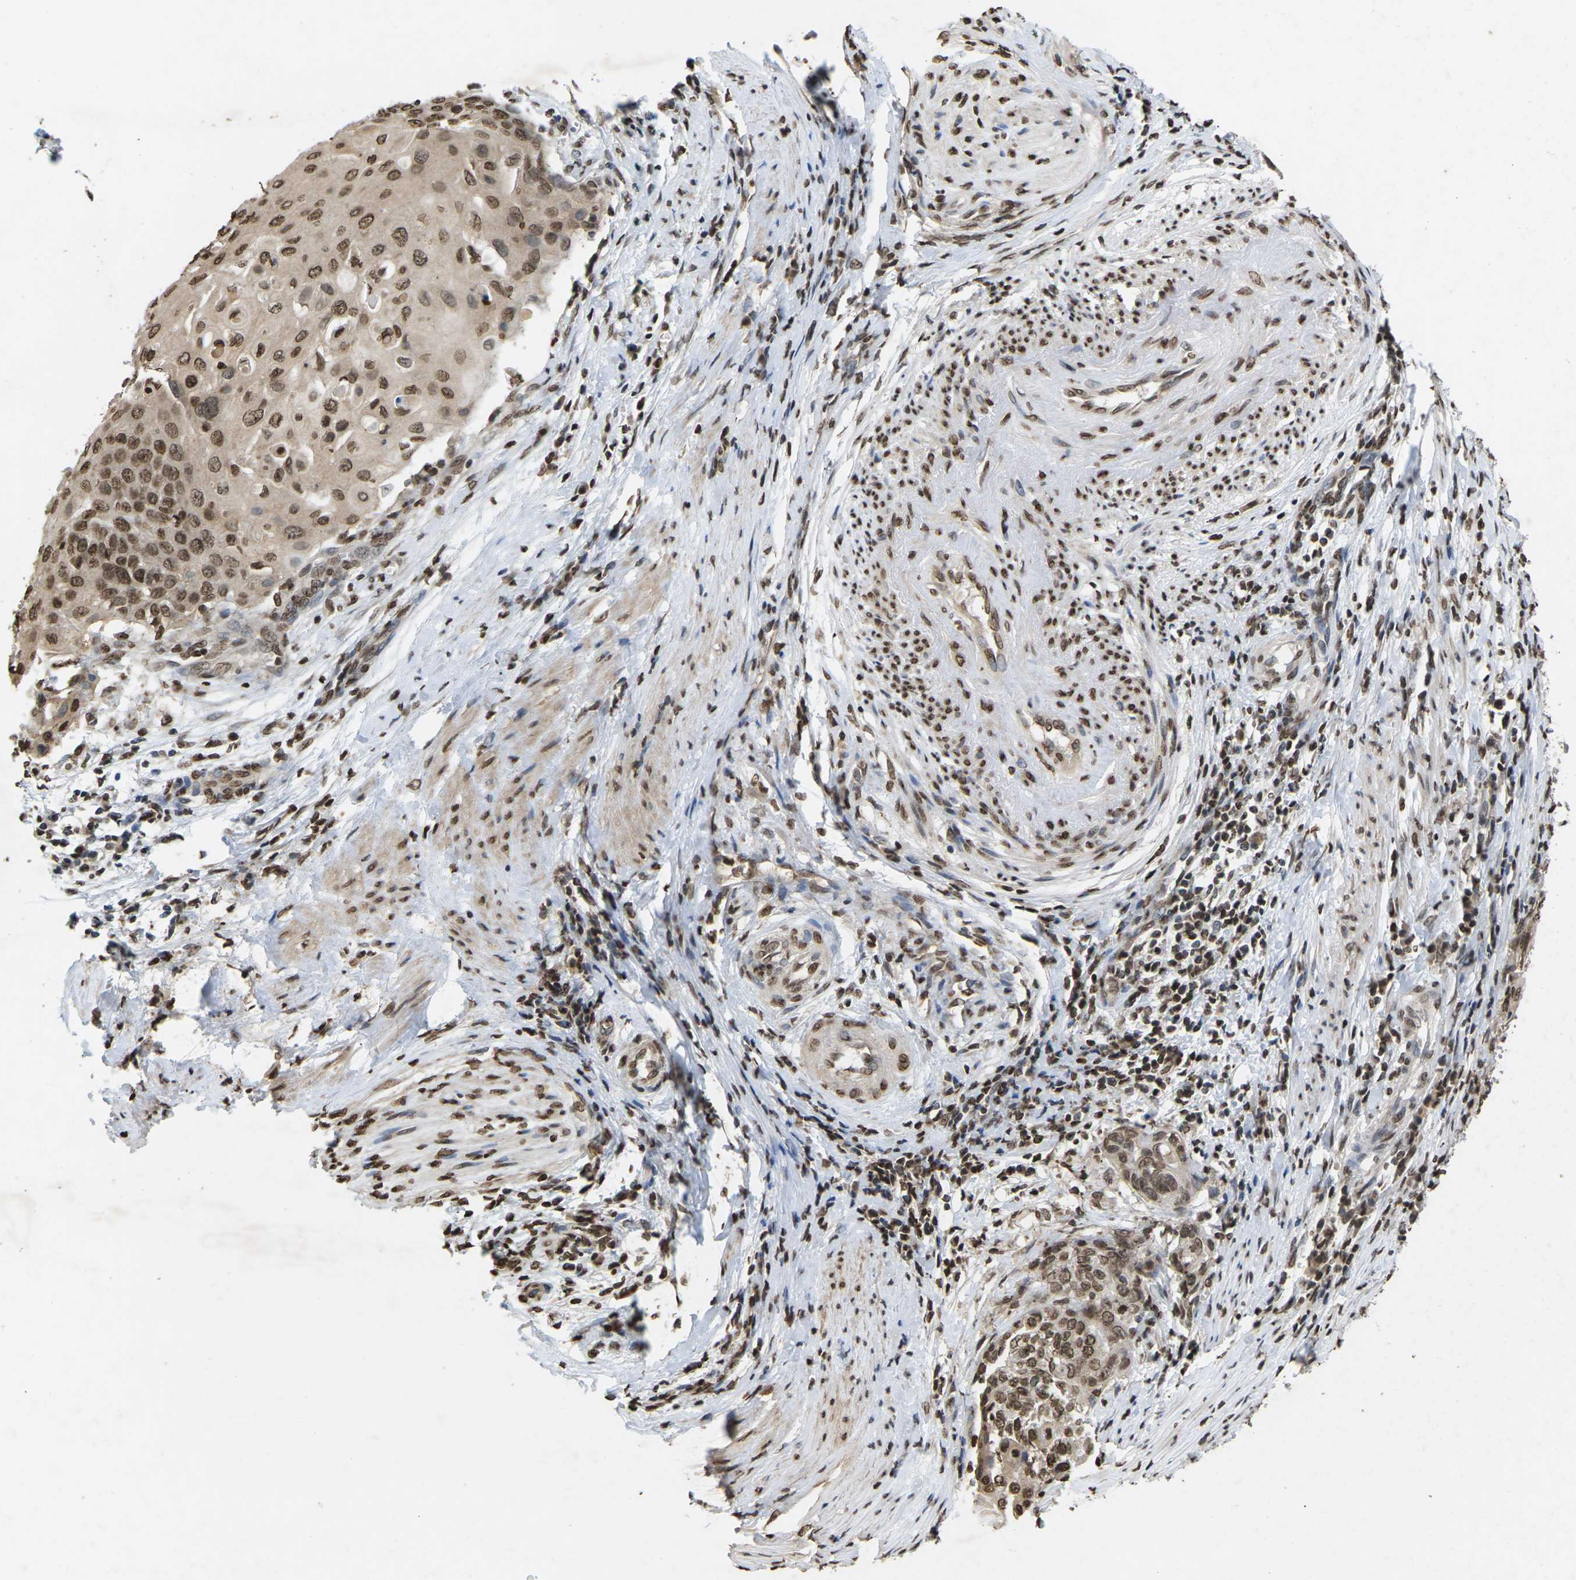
{"staining": {"intensity": "moderate", "quantity": ">75%", "location": "nuclear"}, "tissue": "cervical cancer", "cell_type": "Tumor cells", "image_type": "cancer", "snomed": [{"axis": "morphology", "description": "Squamous cell carcinoma, NOS"}, {"axis": "topography", "description": "Cervix"}], "caption": "Moderate nuclear protein staining is present in about >75% of tumor cells in cervical squamous cell carcinoma.", "gene": "EMSY", "patient": {"sex": "female", "age": 39}}